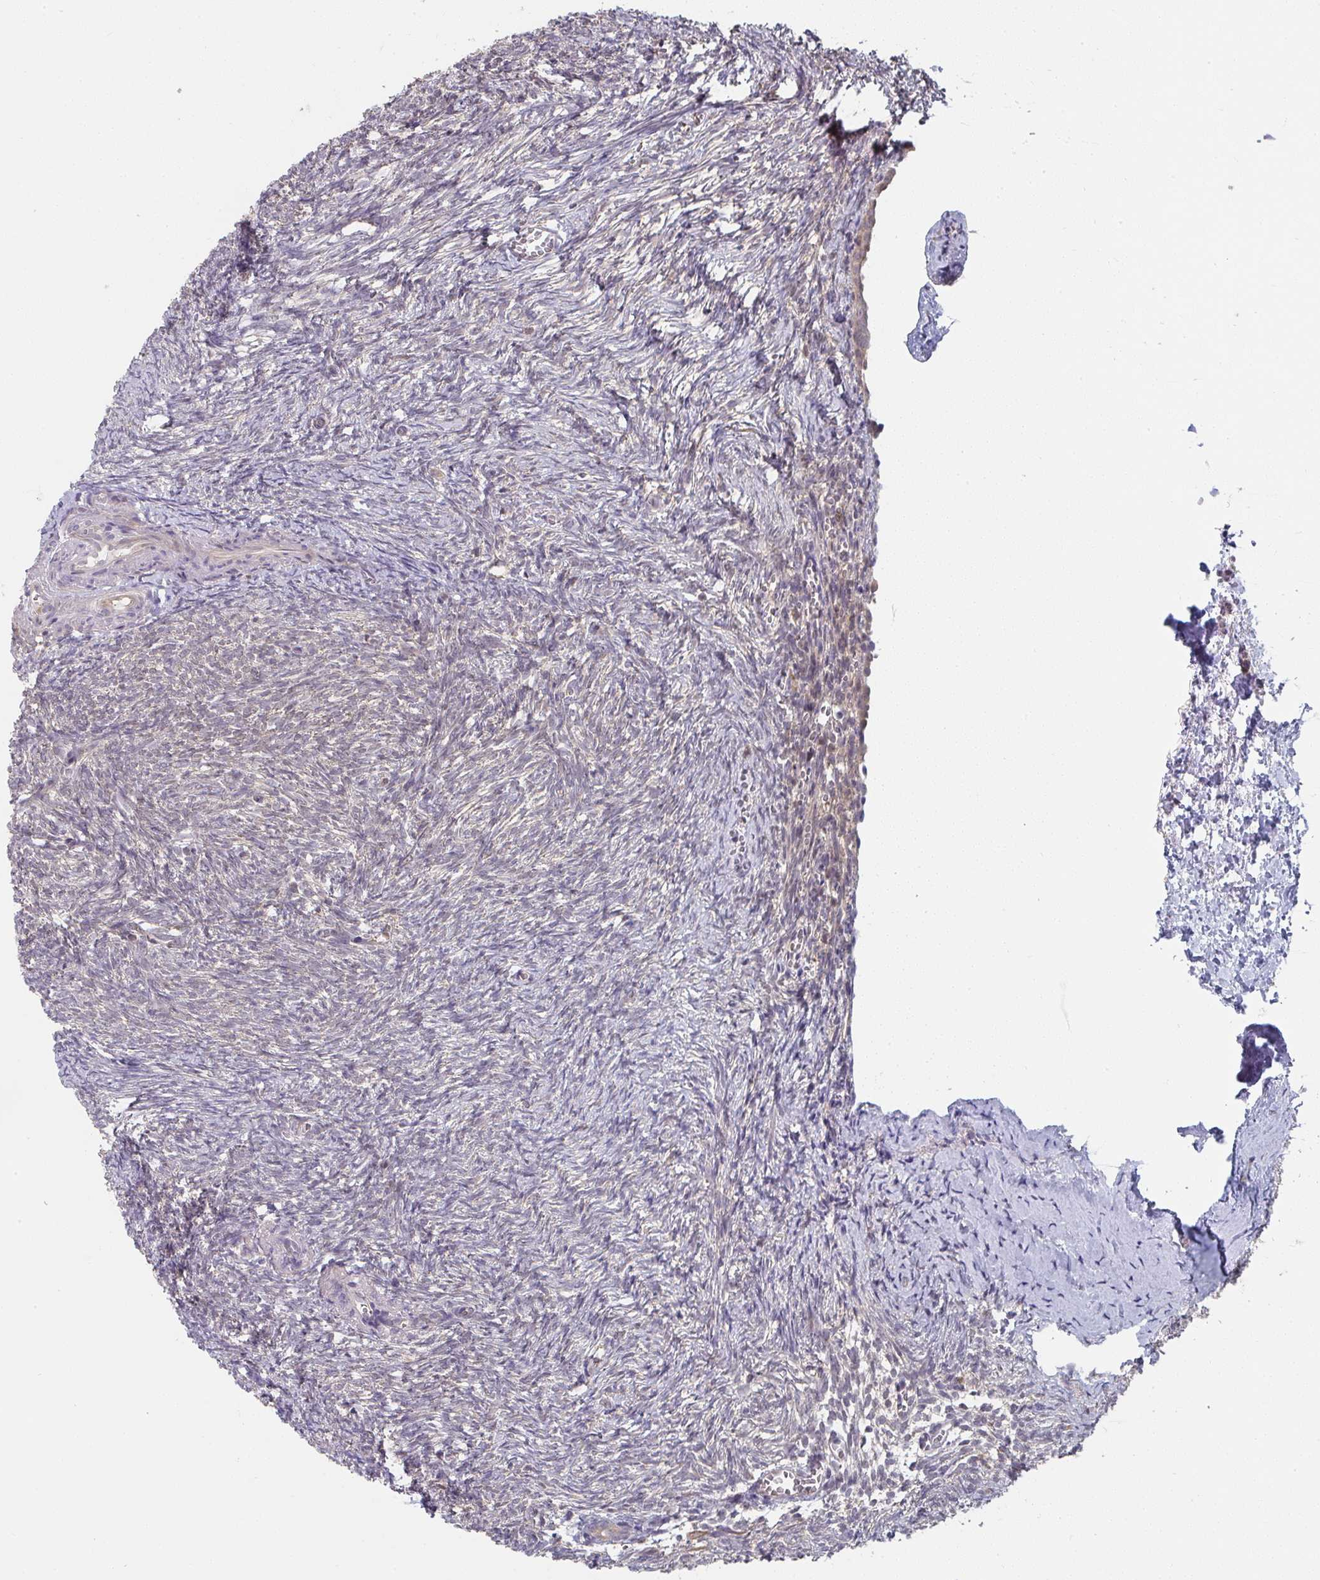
{"staining": {"intensity": "strong", "quantity": ">75%", "location": "cytoplasmic/membranous,nuclear"}, "tissue": "ovary", "cell_type": "Follicle cells", "image_type": "normal", "snomed": [{"axis": "morphology", "description": "Normal tissue, NOS"}, {"axis": "topography", "description": "Ovary"}], "caption": "A high amount of strong cytoplasmic/membranous,nuclear positivity is present in approximately >75% of follicle cells in benign ovary.", "gene": "RANGRF", "patient": {"sex": "female", "age": 41}}